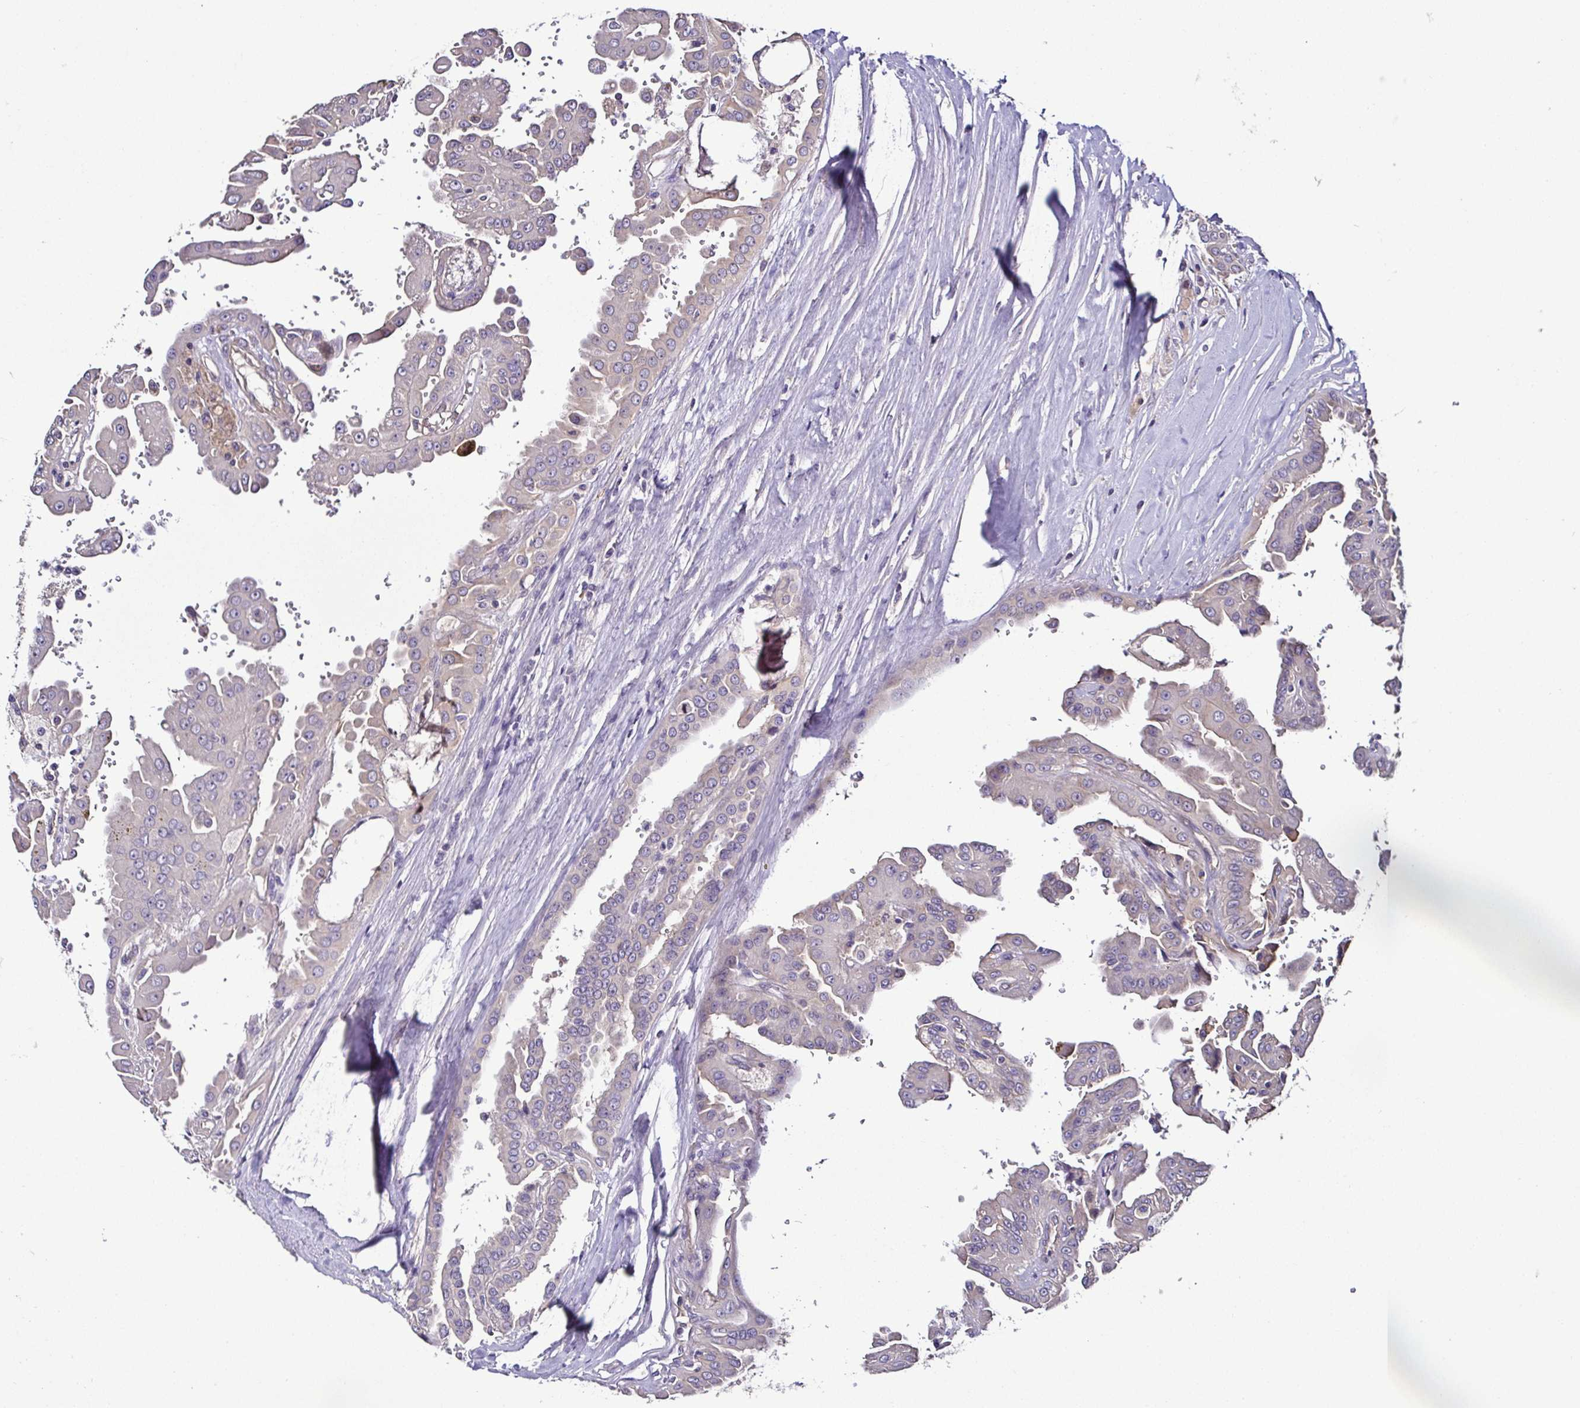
{"staining": {"intensity": "negative", "quantity": "none", "location": "none"}, "tissue": "renal cancer", "cell_type": "Tumor cells", "image_type": "cancer", "snomed": [{"axis": "morphology", "description": "Adenocarcinoma, NOS"}, {"axis": "topography", "description": "Kidney"}], "caption": "Renal adenocarcinoma was stained to show a protein in brown. There is no significant staining in tumor cells. (Stains: DAB immunohistochemistry (IHC) with hematoxylin counter stain, Microscopy: brightfield microscopy at high magnification).", "gene": "LMOD2", "patient": {"sex": "male", "age": 58}}